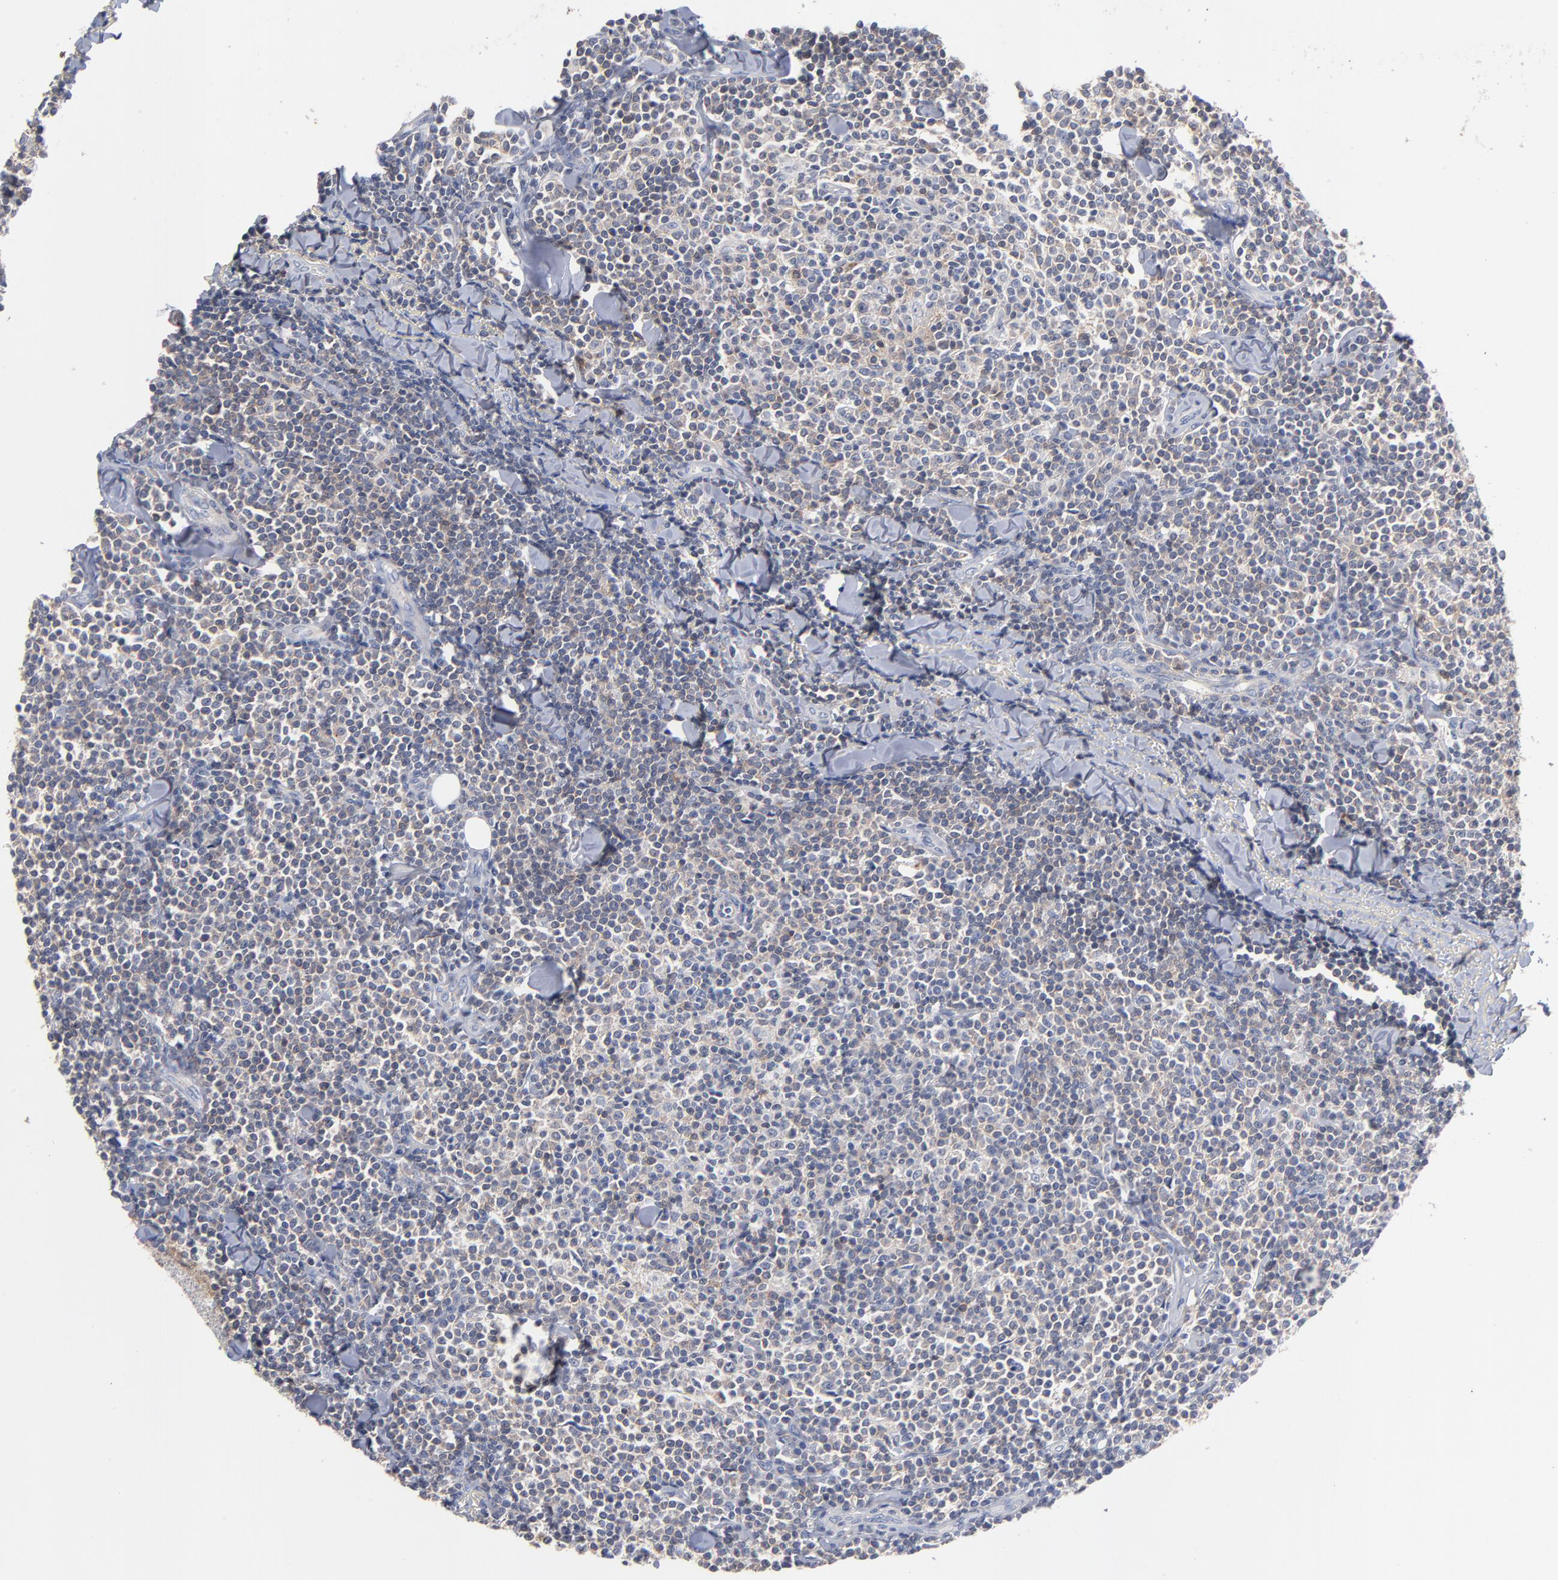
{"staining": {"intensity": "weak", "quantity": "25%-75%", "location": "cytoplasmic/membranous"}, "tissue": "lymphoma", "cell_type": "Tumor cells", "image_type": "cancer", "snomed": [{"axis": "morphology", "description": "Malignant lymphoma, non-Hodgkin's type, Low grade"}, {"axis": "topography", "description": "Soft tissue"}], "caption": "Approximately 25%-75% of tumor cells in low-grade malignant lymphoma, non-Hodgkin's type reveal weak cytoplasmic/membranous protein positivity as visualized by brown immunohistochemical staining.", "gene": "PDLIM2", "patient": {"sex": "male", "age": 92}}